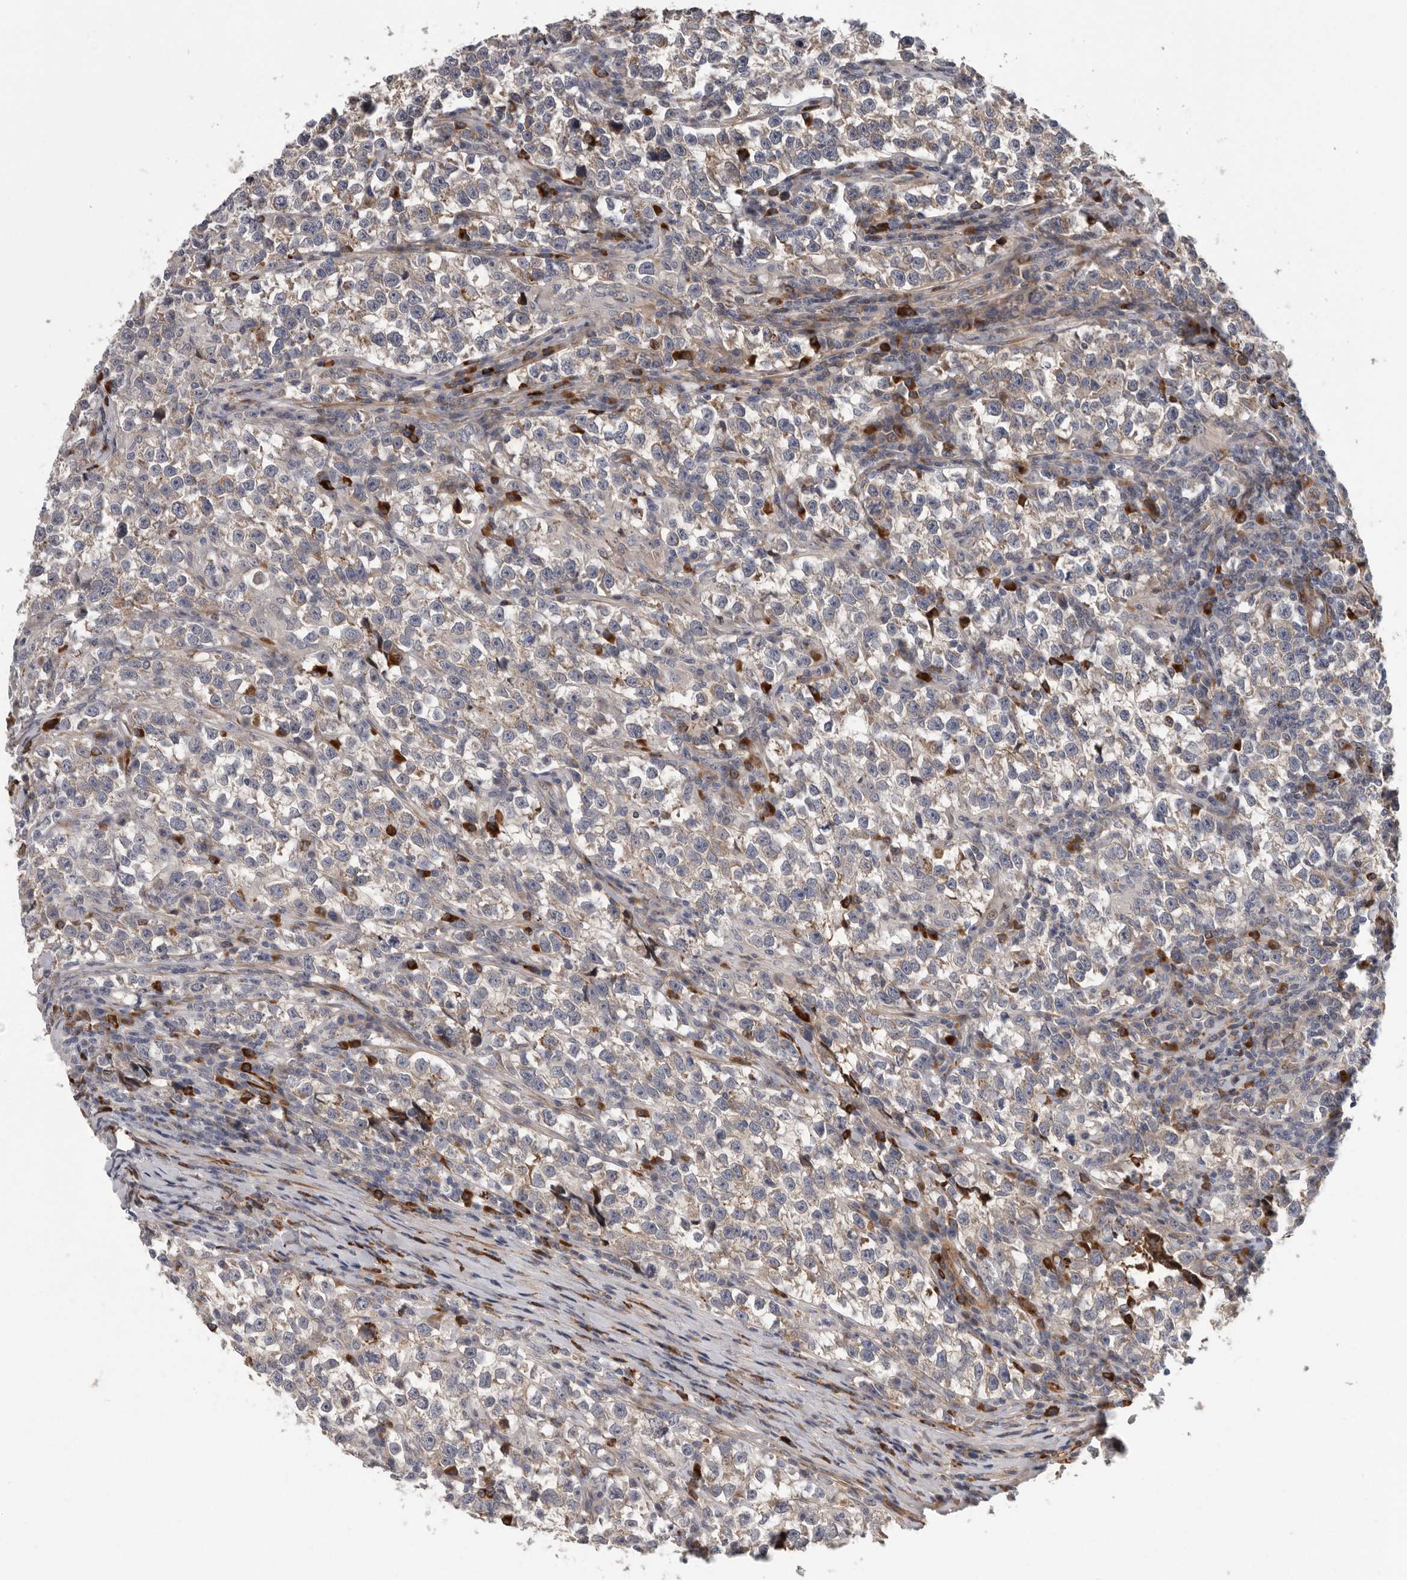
{"staining": {"intensity": "weak", "quantity": "<25%", "location": "cytoplasmic/membranous"}, "tissue": "testis cancer", "cell_type": "Tumor cells", "image_type": "cancer", "snomed": [{"axis": "morphology", "description": "Normal tissue, NOS"}, {"axis": "morphology", "description": "Seminoma, NOS"}, {"axis": "topography", "description": "Testis"}], "caption": "This image is of seminoma (testis) stained with immunohistochemistry (IHC) to label a protein in brown with the nuclei are counter-stained blue. There is no expression in tumor cells.", "gene": "ATXN3L", "patient": {"sex": "male", "age": 43}}